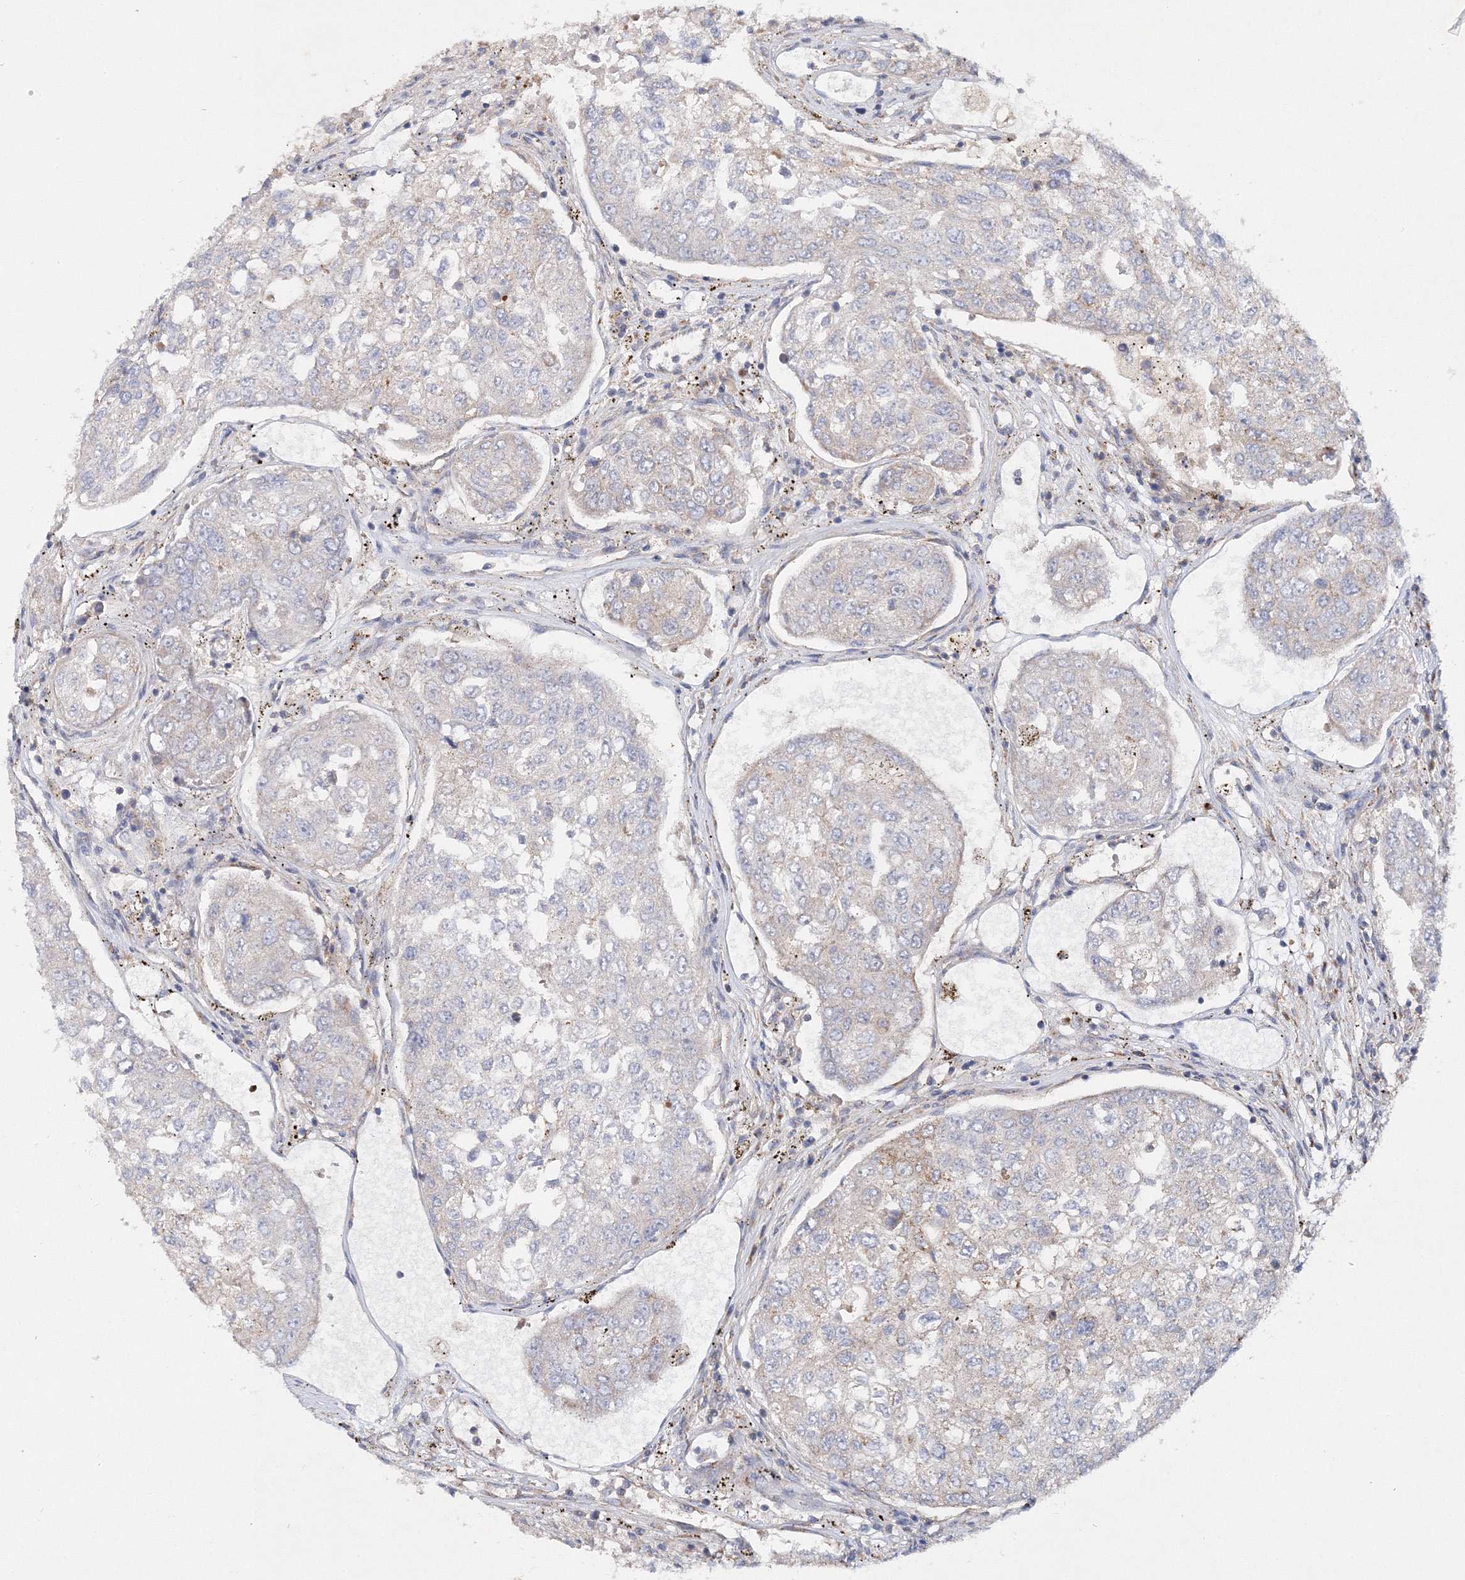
{"staining": {"intensity": "negative", "quantity": "none", "location": "none"}, "tissue": "urothelial cancer", "cell_type": "Tumor cells", "image_type": "cancer", "snomed": [{"axis": "morphology", "description": "Urothelial carcinoma, High grade"}, {"axis": "topography", "description": "Lymph node"}, {"axis": "topography", "description": "Urinary bladder"}], "caption": "Immunohistochemical staining of human urothelial carcinoma (high-grade) shows no significant expression in tumor cells.", "gene": "SEC23IP", "patient": {"sex": "male", "age": 51}}